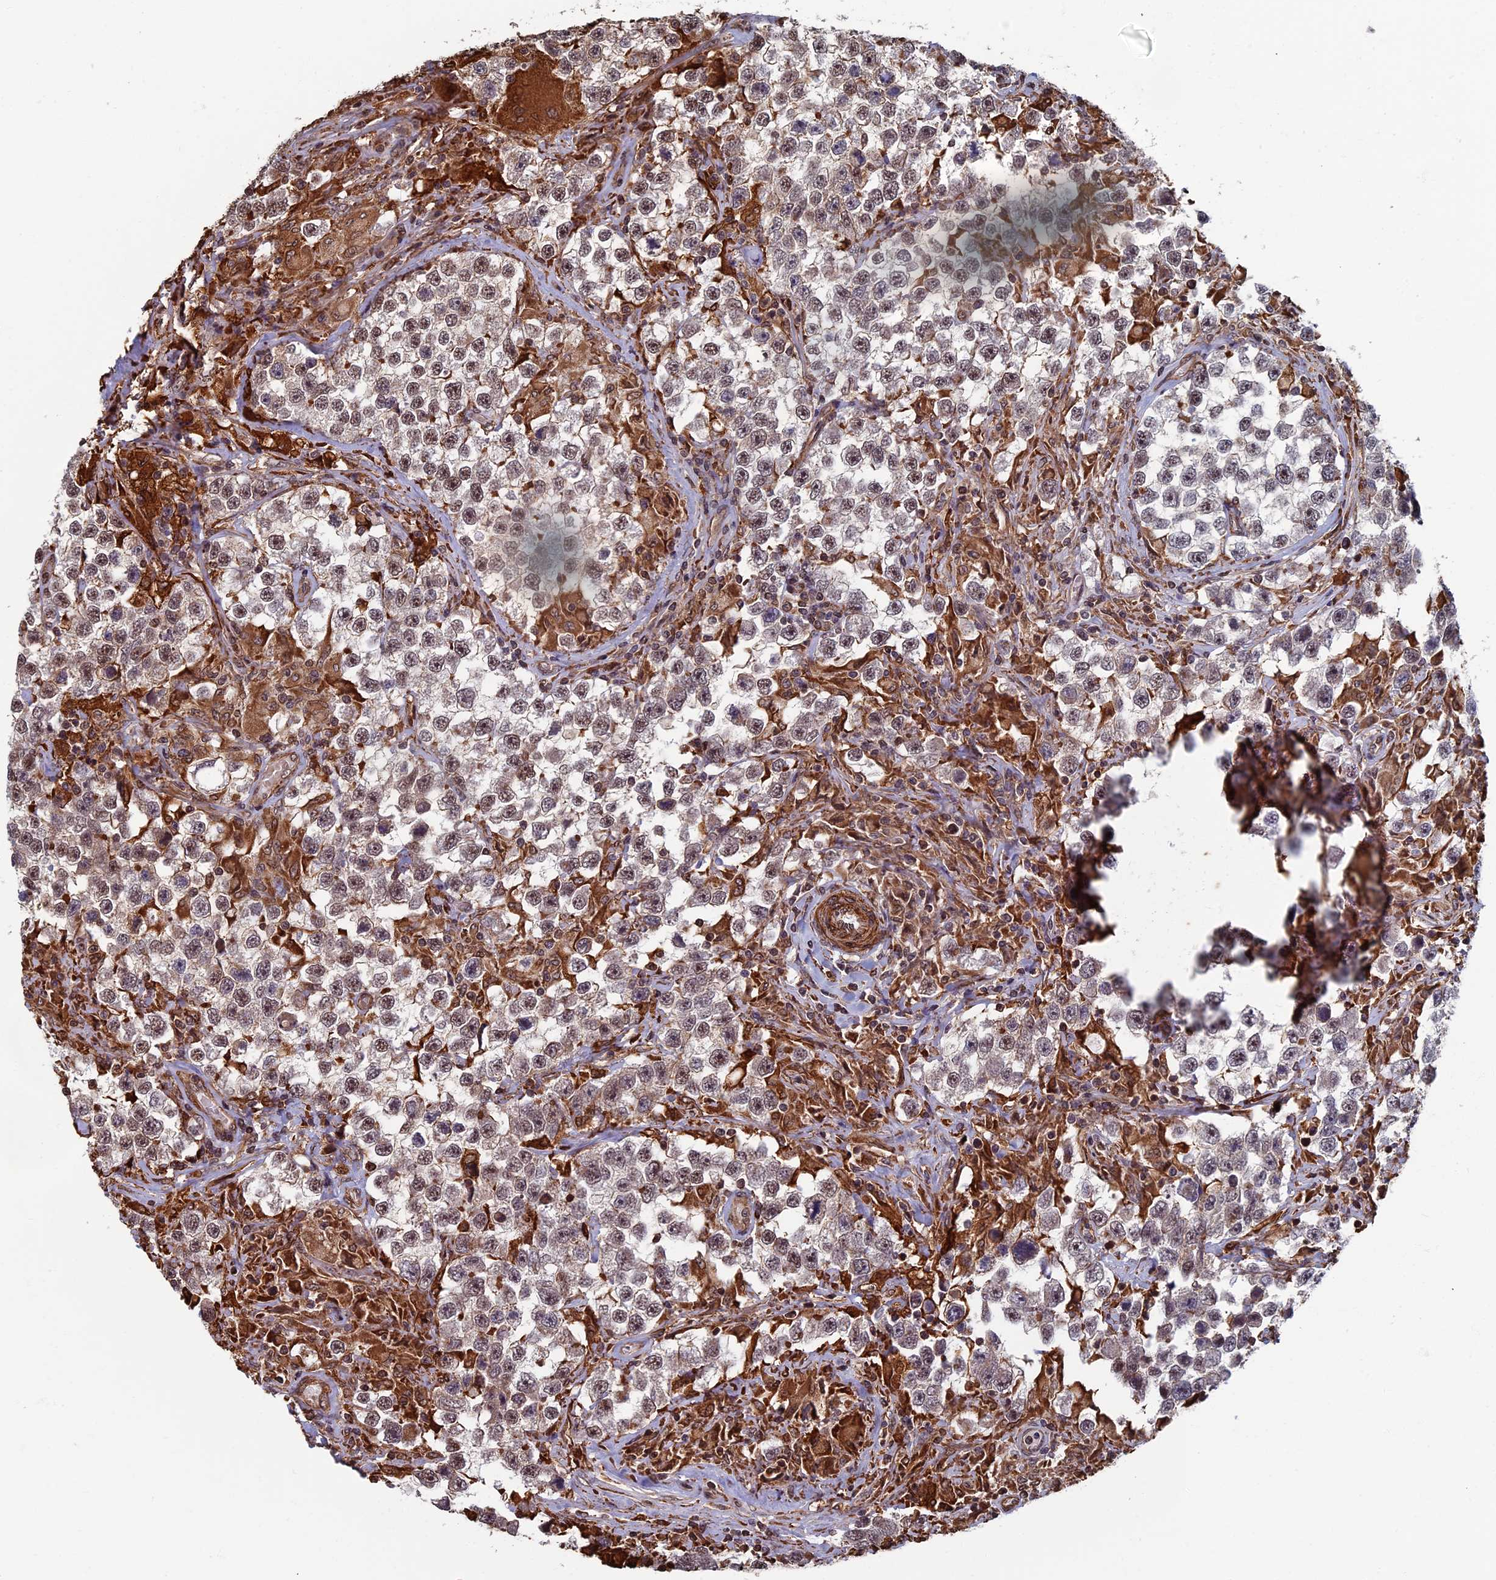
{"staining": {"intensity": "weak", "quantity": ">75%", "location": "cytoplasmic/membranous,nuclear"}, "tissue": "testis cancer", "cell_type": "Tumor cells", "image_type": "cancer", "snomed": [{"axis": "morphology", "description": "Seminoma, NOS"}, {"axis": "topography", "description": "Testis"}], "caption": "This histopathology image shows seminoma (testis) stained with immunohistochemistry (IHC) to label a protein in brown. The cytoplasmic/membranous and nuclear of tumor cells show weak positivity for the protein. Nuclei are counter-stained blue.", "gene": "CTDP1", "patient": {"sex": "male", "age": 46}}